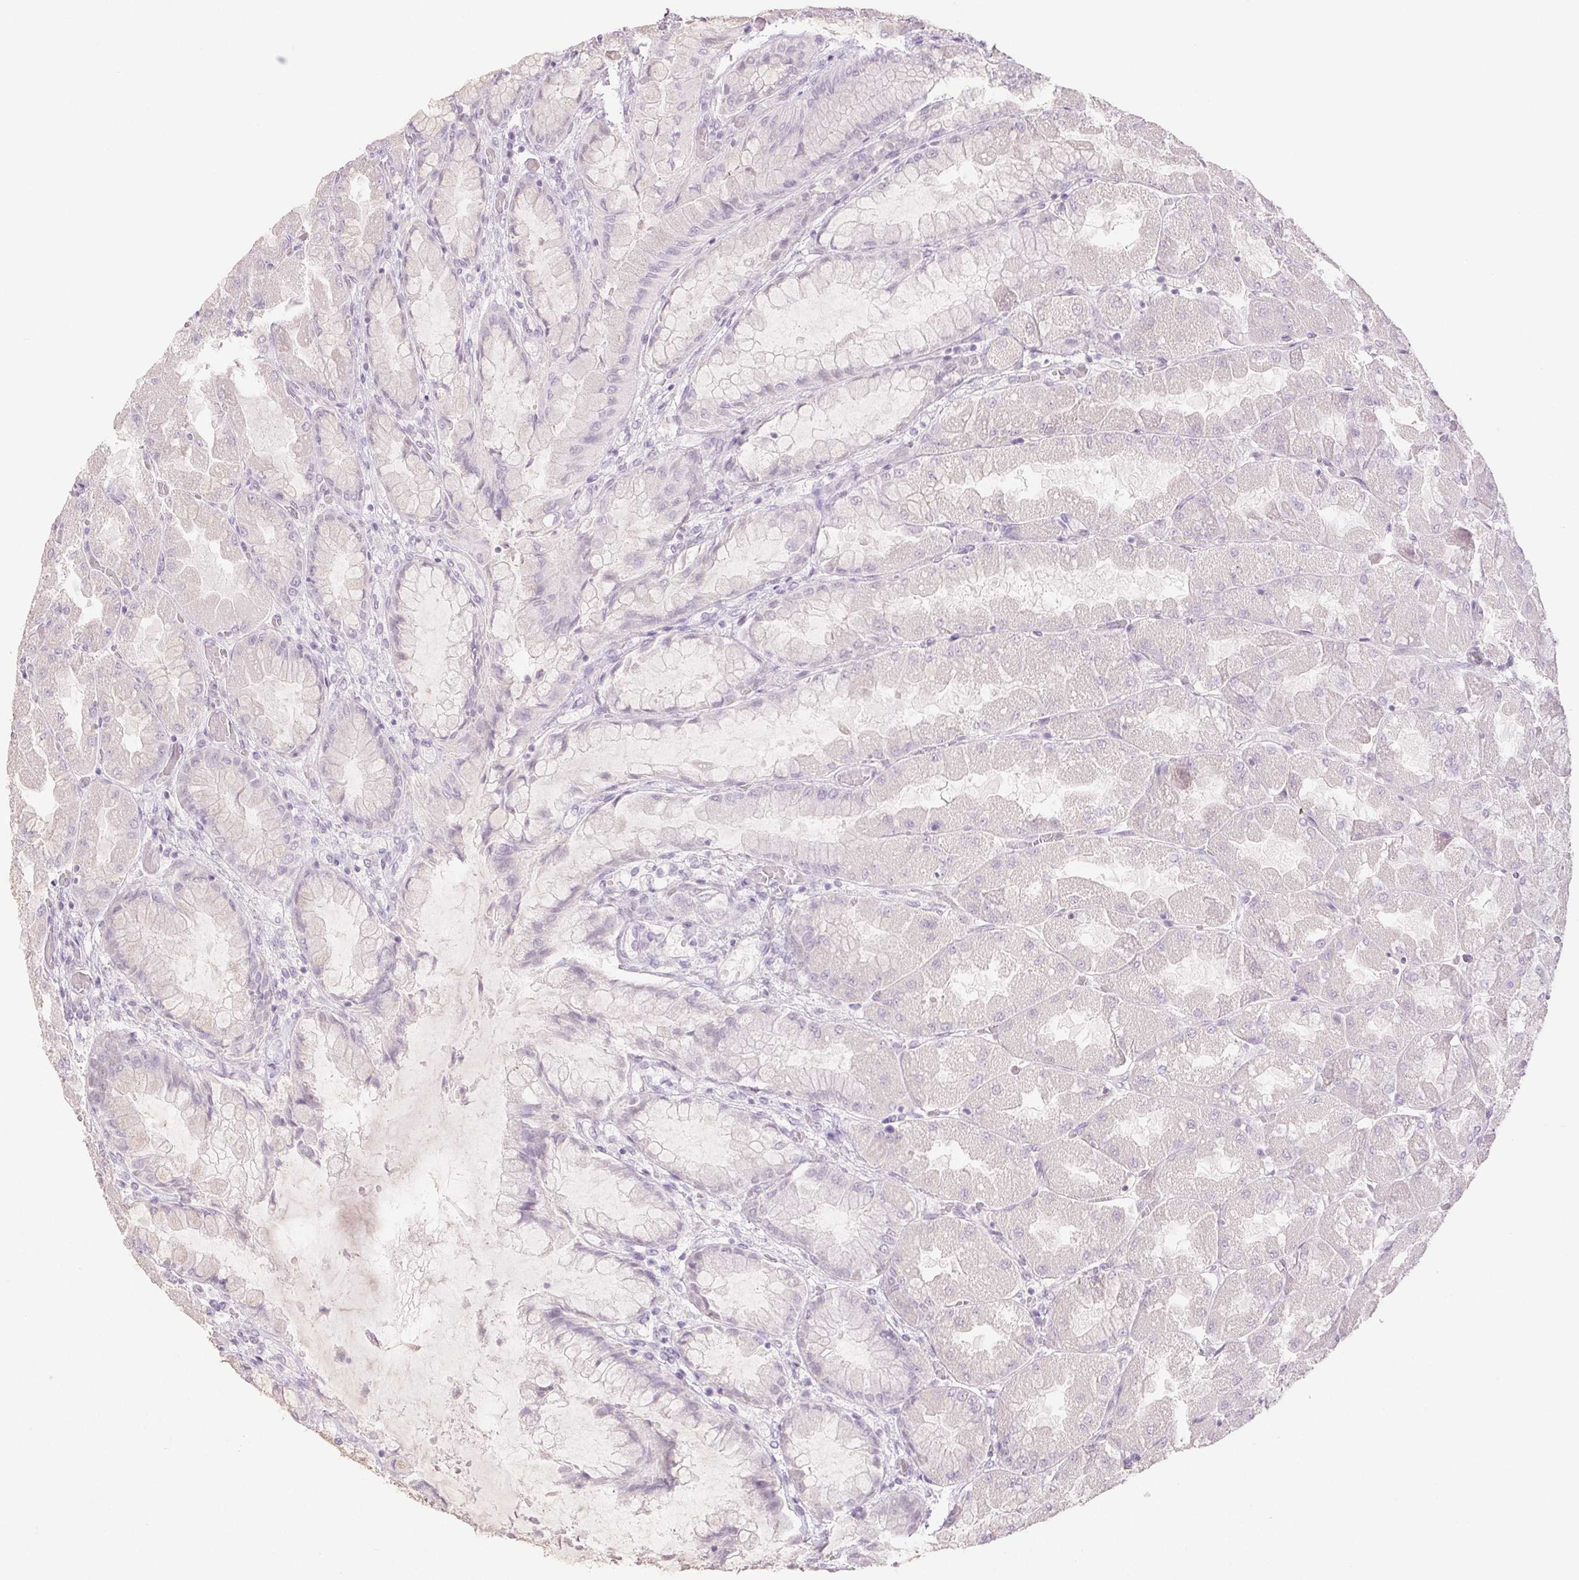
{"staining": {"intensity": "negative", "quantity": "none", "location": "none"}, "tissue": "stomach", "cell_type": "Glandular cells", "image_type": "normal", "snomed": [{"axis": "morphology", "description": "Normal tissue, NOS"}, {"axis": "topography", "description": "Stomach"}], "caption": "The image shows no staining of glandular cells in unremarkable stomach. The staining was performed using DAB to visualize the protein expression in brown, while the nuclei were stained in blue with hematoxylin (Magnification: 20x).", "gene": "PI3", "patient": {"sex": "female", "age": 61}}